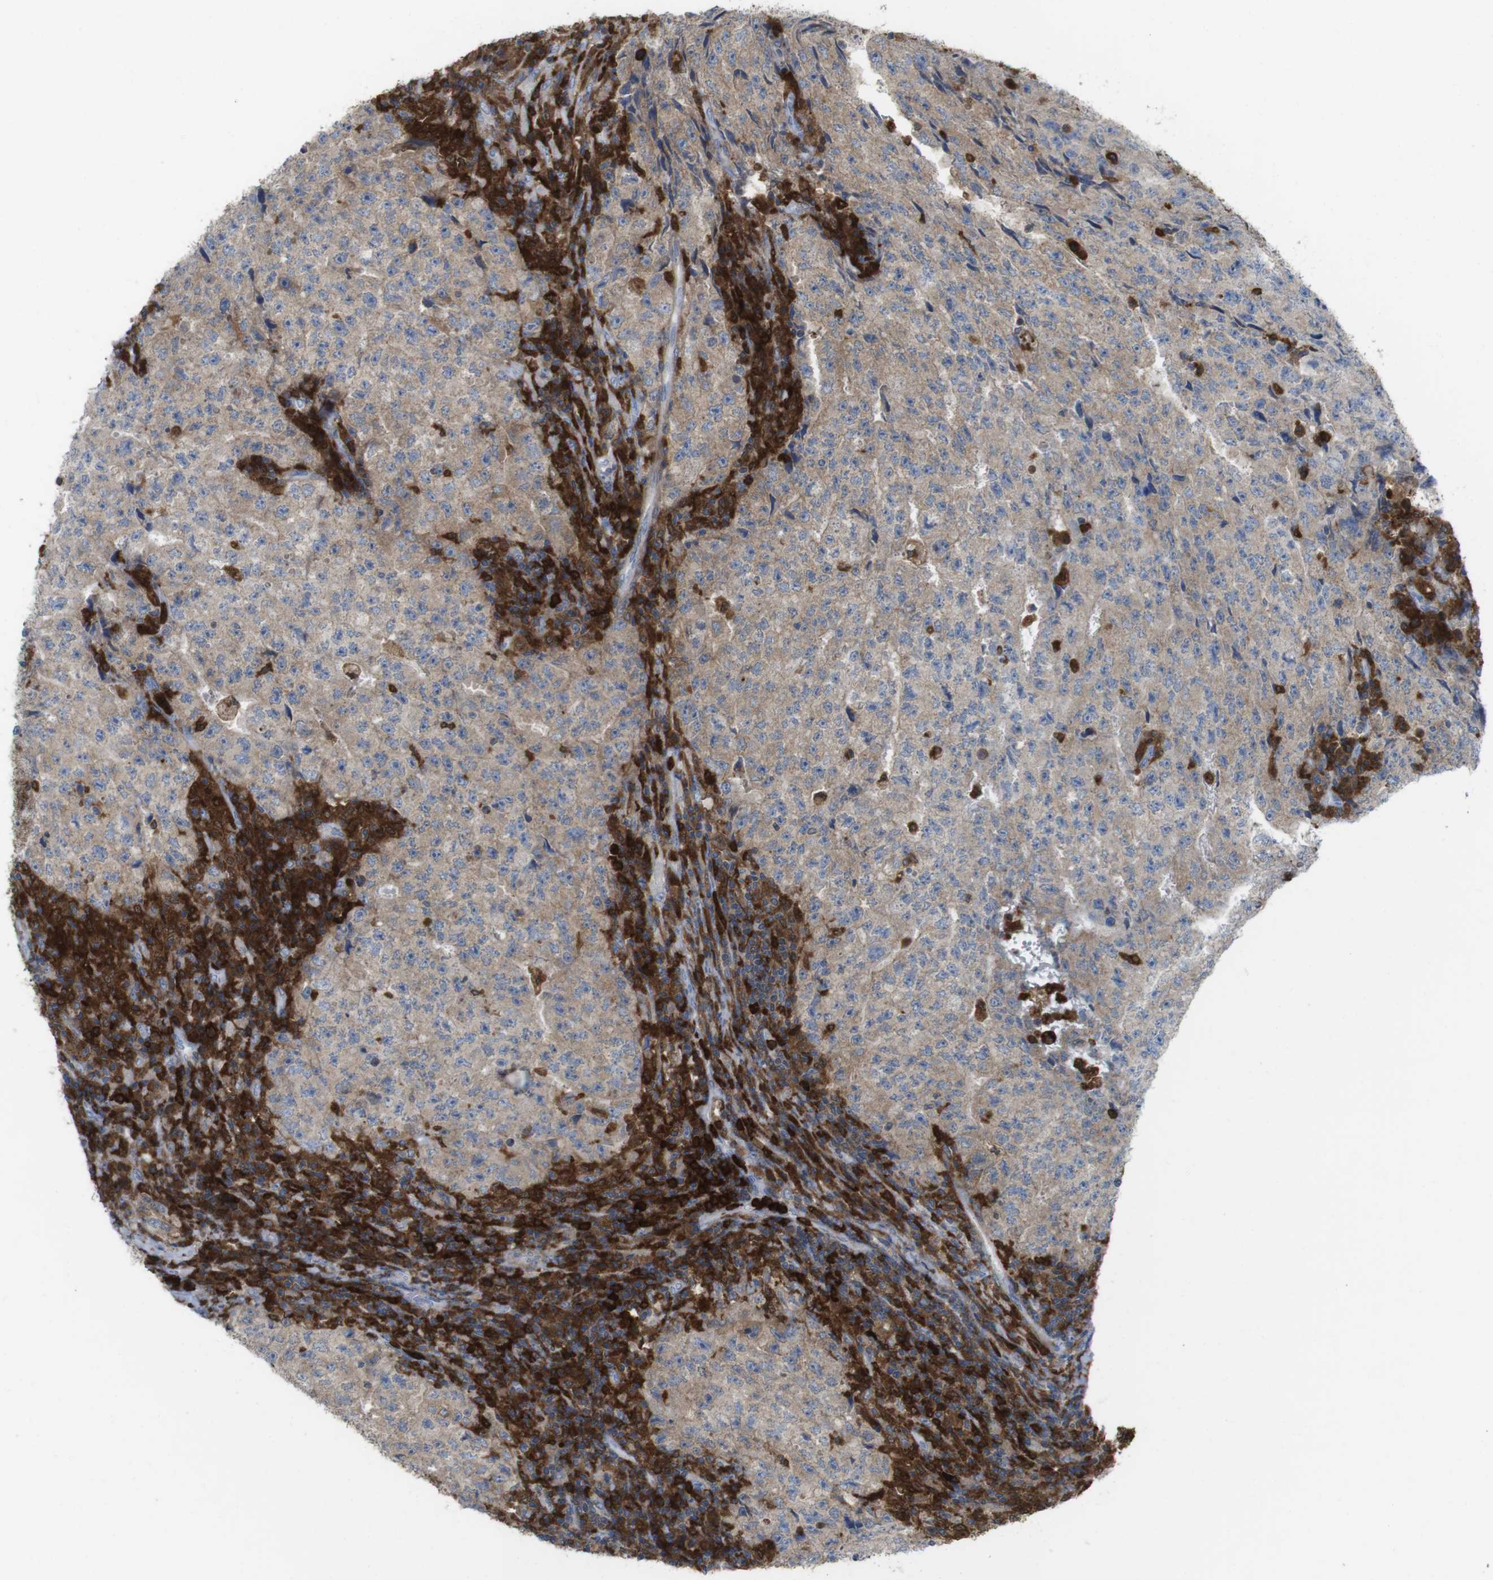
{"staining": {"intensity": "weak", "quantity": ">75%", "location": "cytoplasmic/membranous"}, "tissue": "testis cancer", "cell_type": "Tumor cells", "image_type": "cancer", "snomed": [{"axis": "morphology", "description": "Necrosis, NOS"}, {"axis": "morphology", "description": "Carcinoma, Embryonal, NOS"}, {"axis": "topography", "description": "Testis"}], "caption": "Tumor cells exhibit low levels of weak cytoplasmic/membranous expression in approximately >75% of cells in human embryonal carcinoma (testis).", "gene": "PRKCD", "patient": {"sex": "male", "age": 19}}